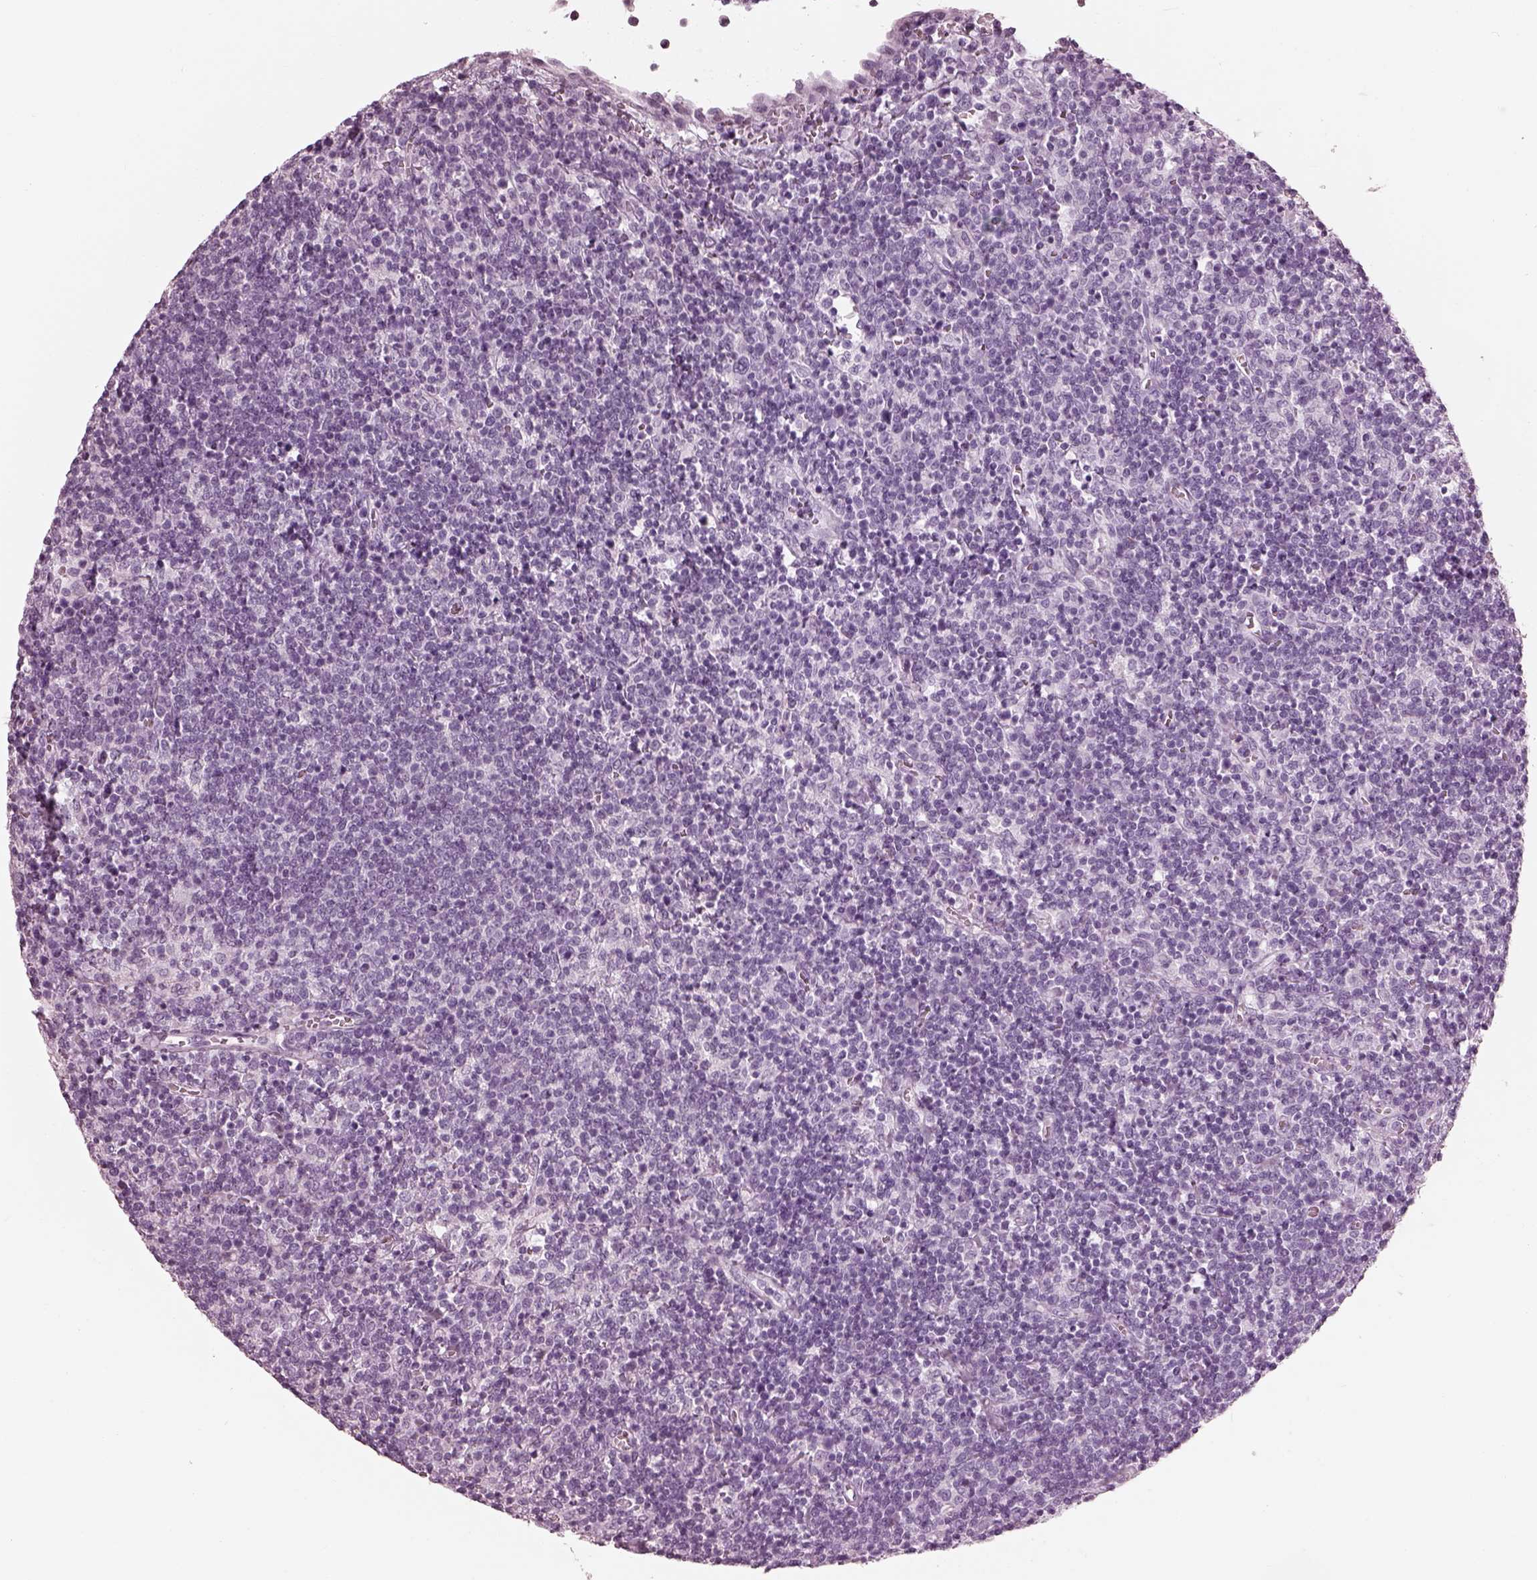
{"staining": {"intensity": "negative", "quantity": "none", "location": "none"}, "tissue": "lymphoma", "cell_type": "Tumor cells", "image_type": "cancer", "snomed": [{"axis": "morphology", "description": "Malignant lymphoma, non-Hodgkin's type, High grade"}, {"axis": "topography", "description": "Lymph node"}], "caption": "Tumor cells are negative for brown protein staining in lymphoma. Nuclei are stained in blue.", "gene": "TCHHL1", "patient": {"sex": "male", "age": 61}}